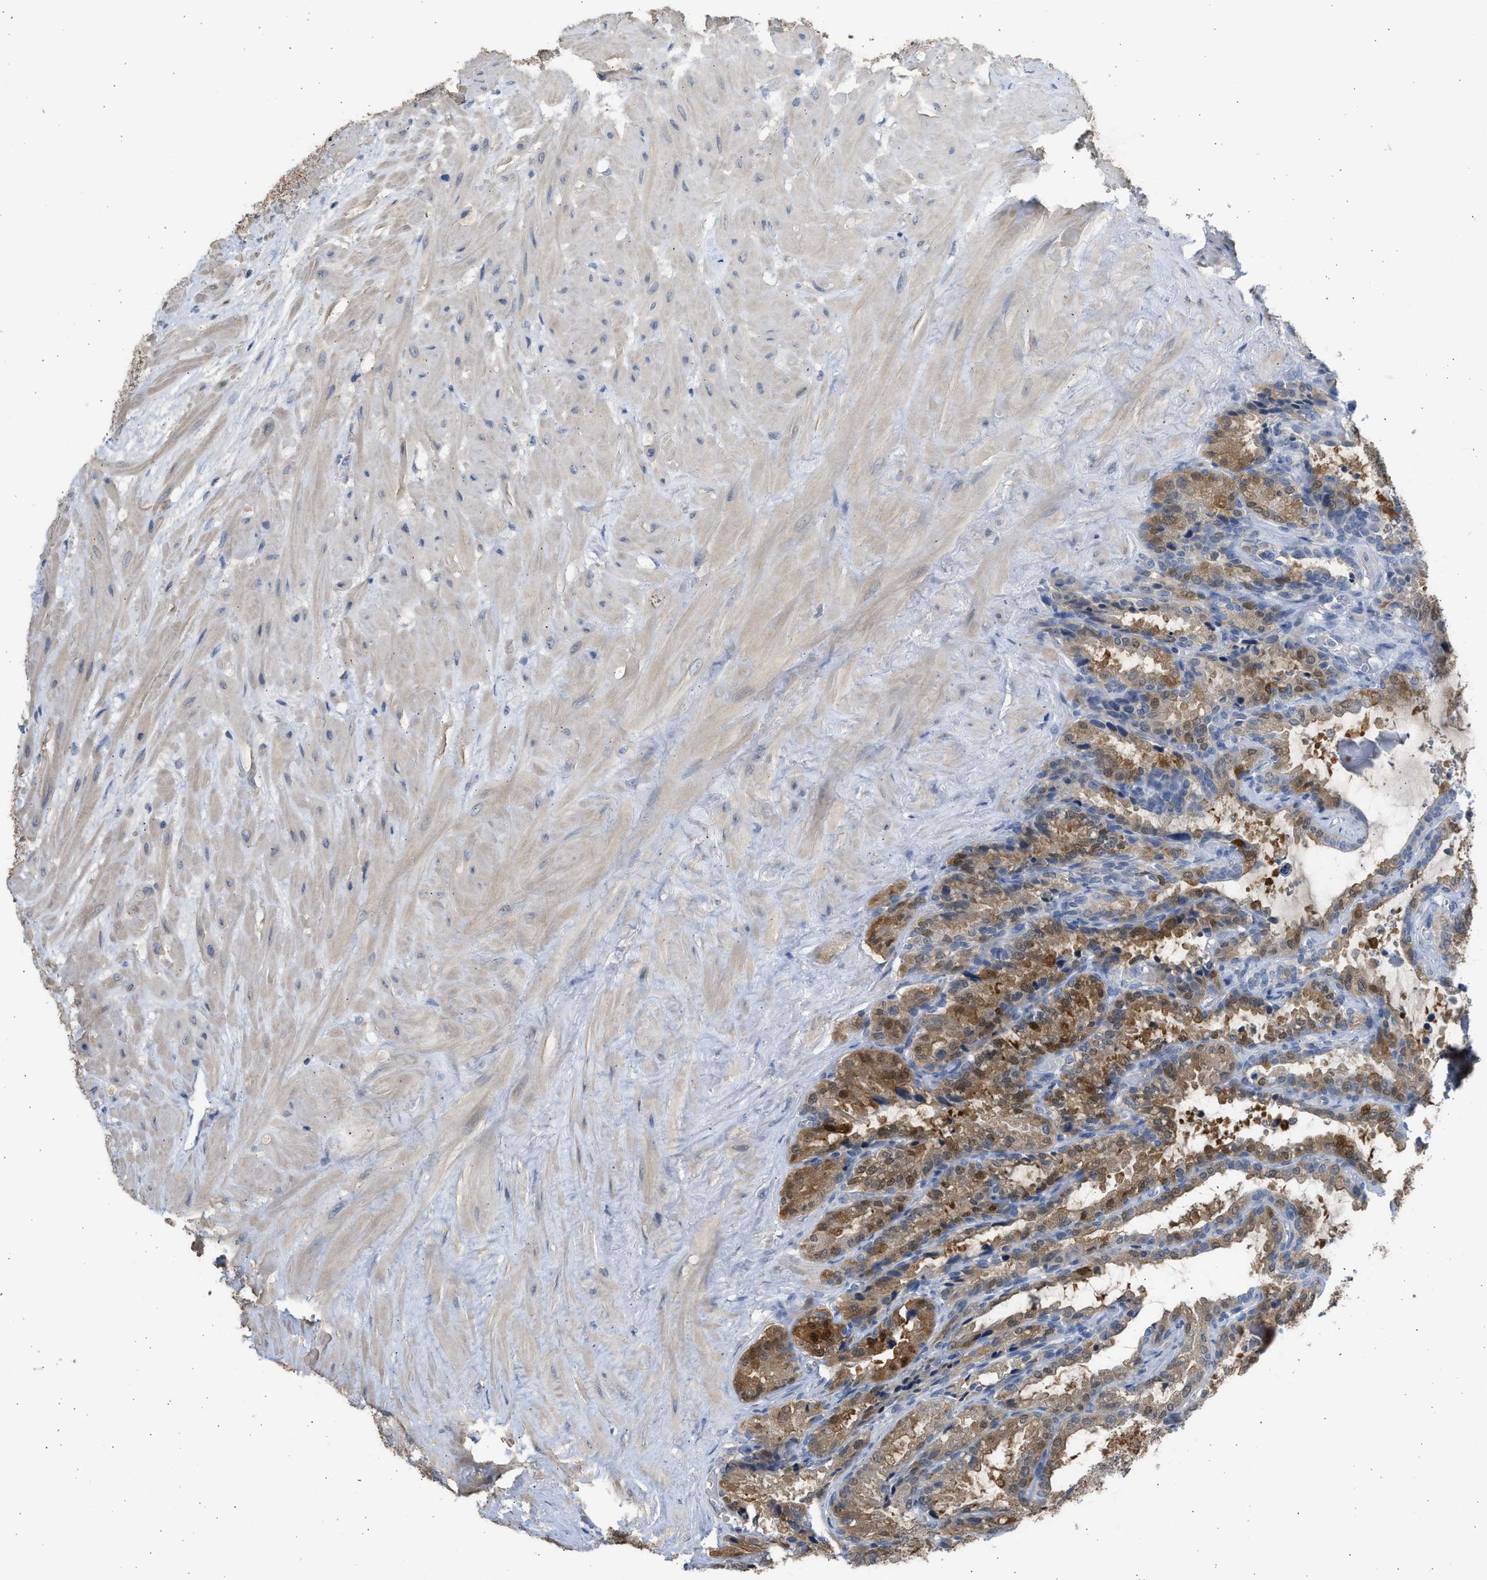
{"staining": {"intensity": "moderate", "quantity": "25%-75%", "location": "cytoplasmic/membranous,nuclear"}, "tissue": "seminal vesicle", "cell_type": "Glandular cells", "image_type": "normal", "snomed": [{"axis": "morphology", "description": "Normal tissue, NOS"}, {"axis": "topography", "description": "Seminal veicle"}], "caption": "IHC staining of normal seminal vesicle, which displays medium levels of moderate cytoplasmic/membranous,nuclear positivity in approximately 25%-75% of glandular cells indicating moderate cytoplasmic/membranous,nuclear protein positivity. The staining was performed using DAB (3,3'-diaminobenzidine) (brown) for protein detection and nuclei were counterstained in hematoxylin (blue).", "gene": "SULT2A1", "patient": {"sex": "male", "age": 46}}